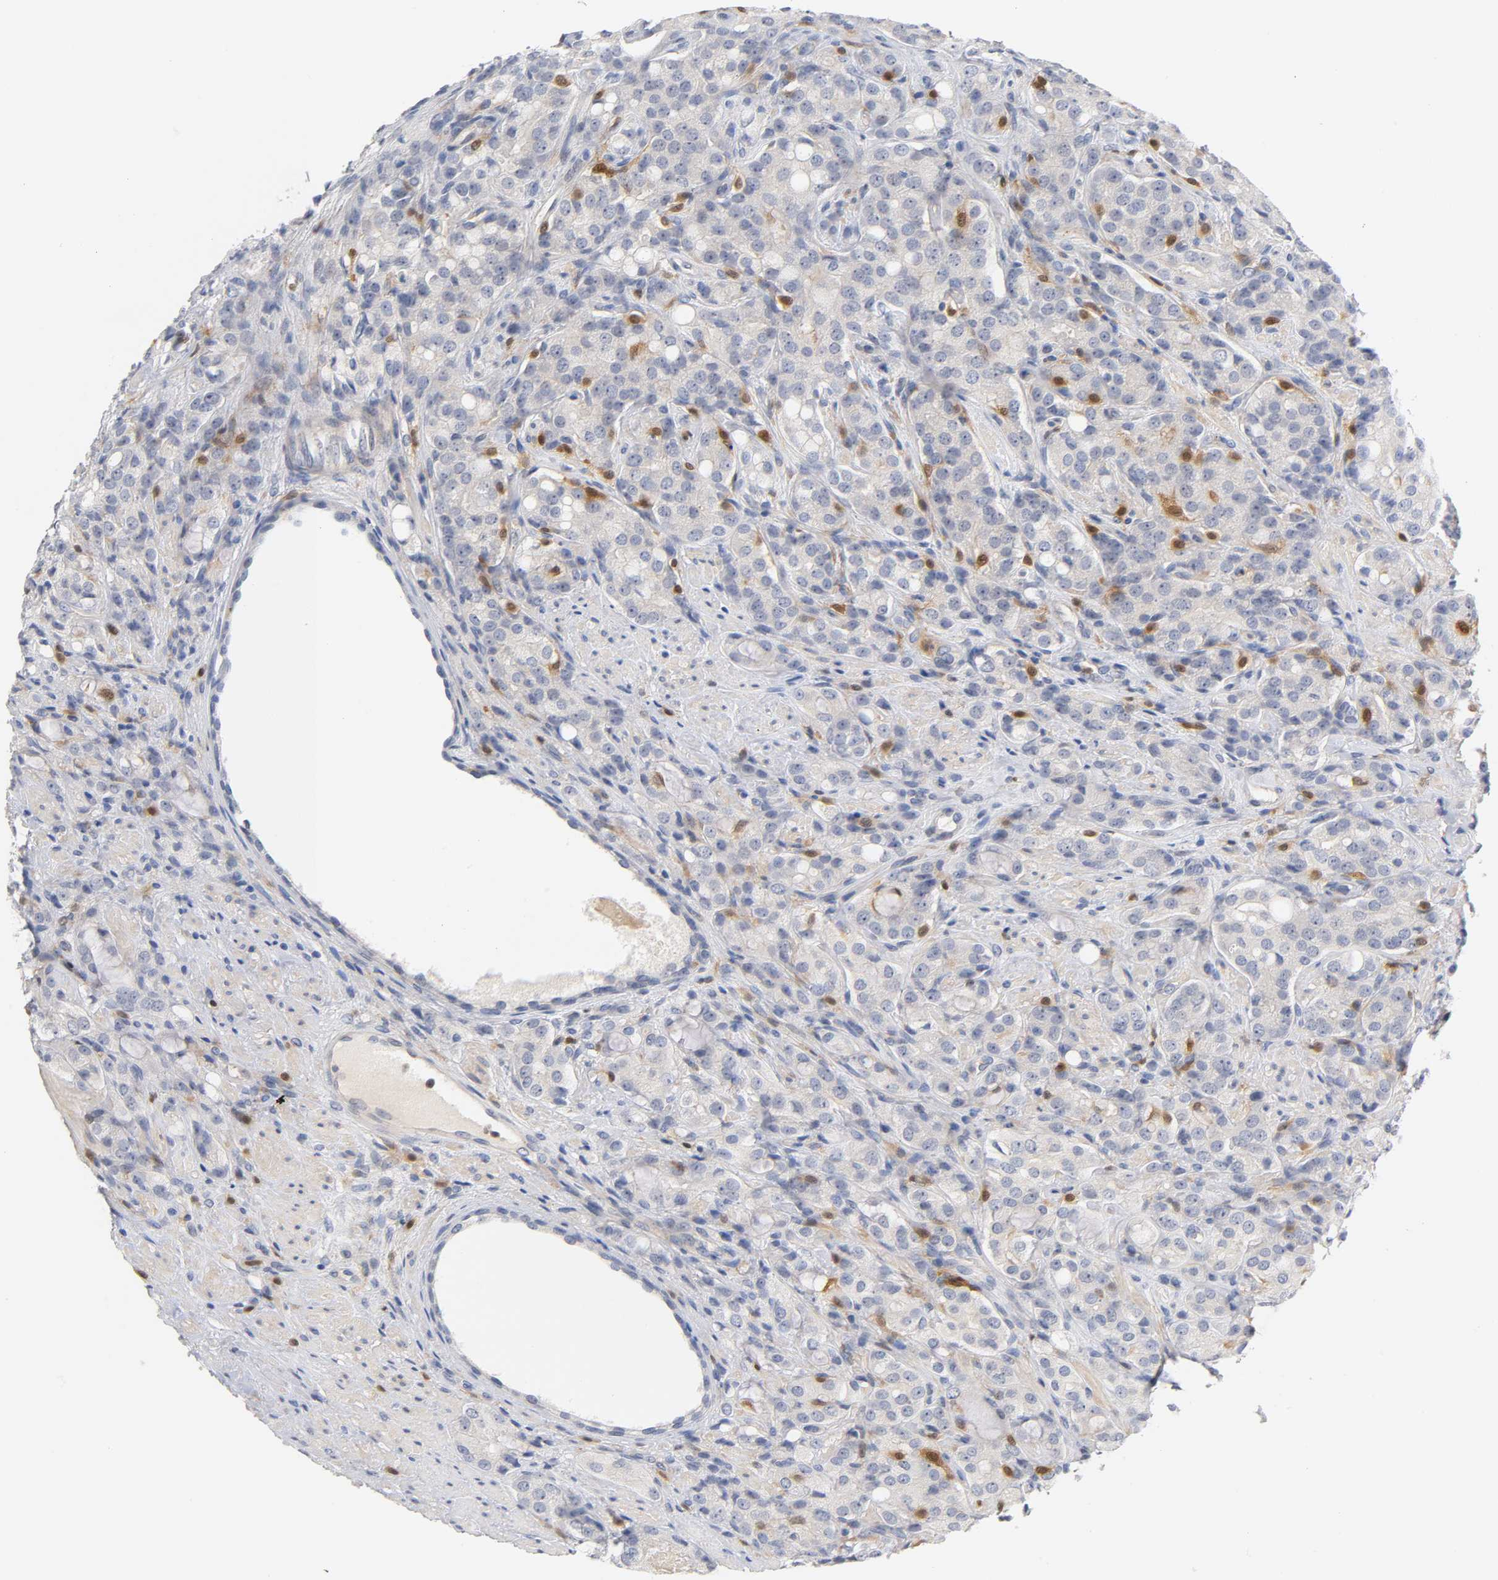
{"staining": {"intensity": "negative", "quantity": "none", "location": "none"}, "tissue": "prostate cancer", "cell_type": "Tumor cells", "image_type": "cancer", "snomed": [{"axis": "morphology", "description": "Adenocarcinoma, High grade"}, {"axis": "topography", "description": "Prostate"}], "caption": "Prostate adenocarcinoma (high-grade) was stained to show a protein in brown. There is no significant staining in tumor cells.", "gene": "IL18", "patient": {"sex": "male", "age": 72}}